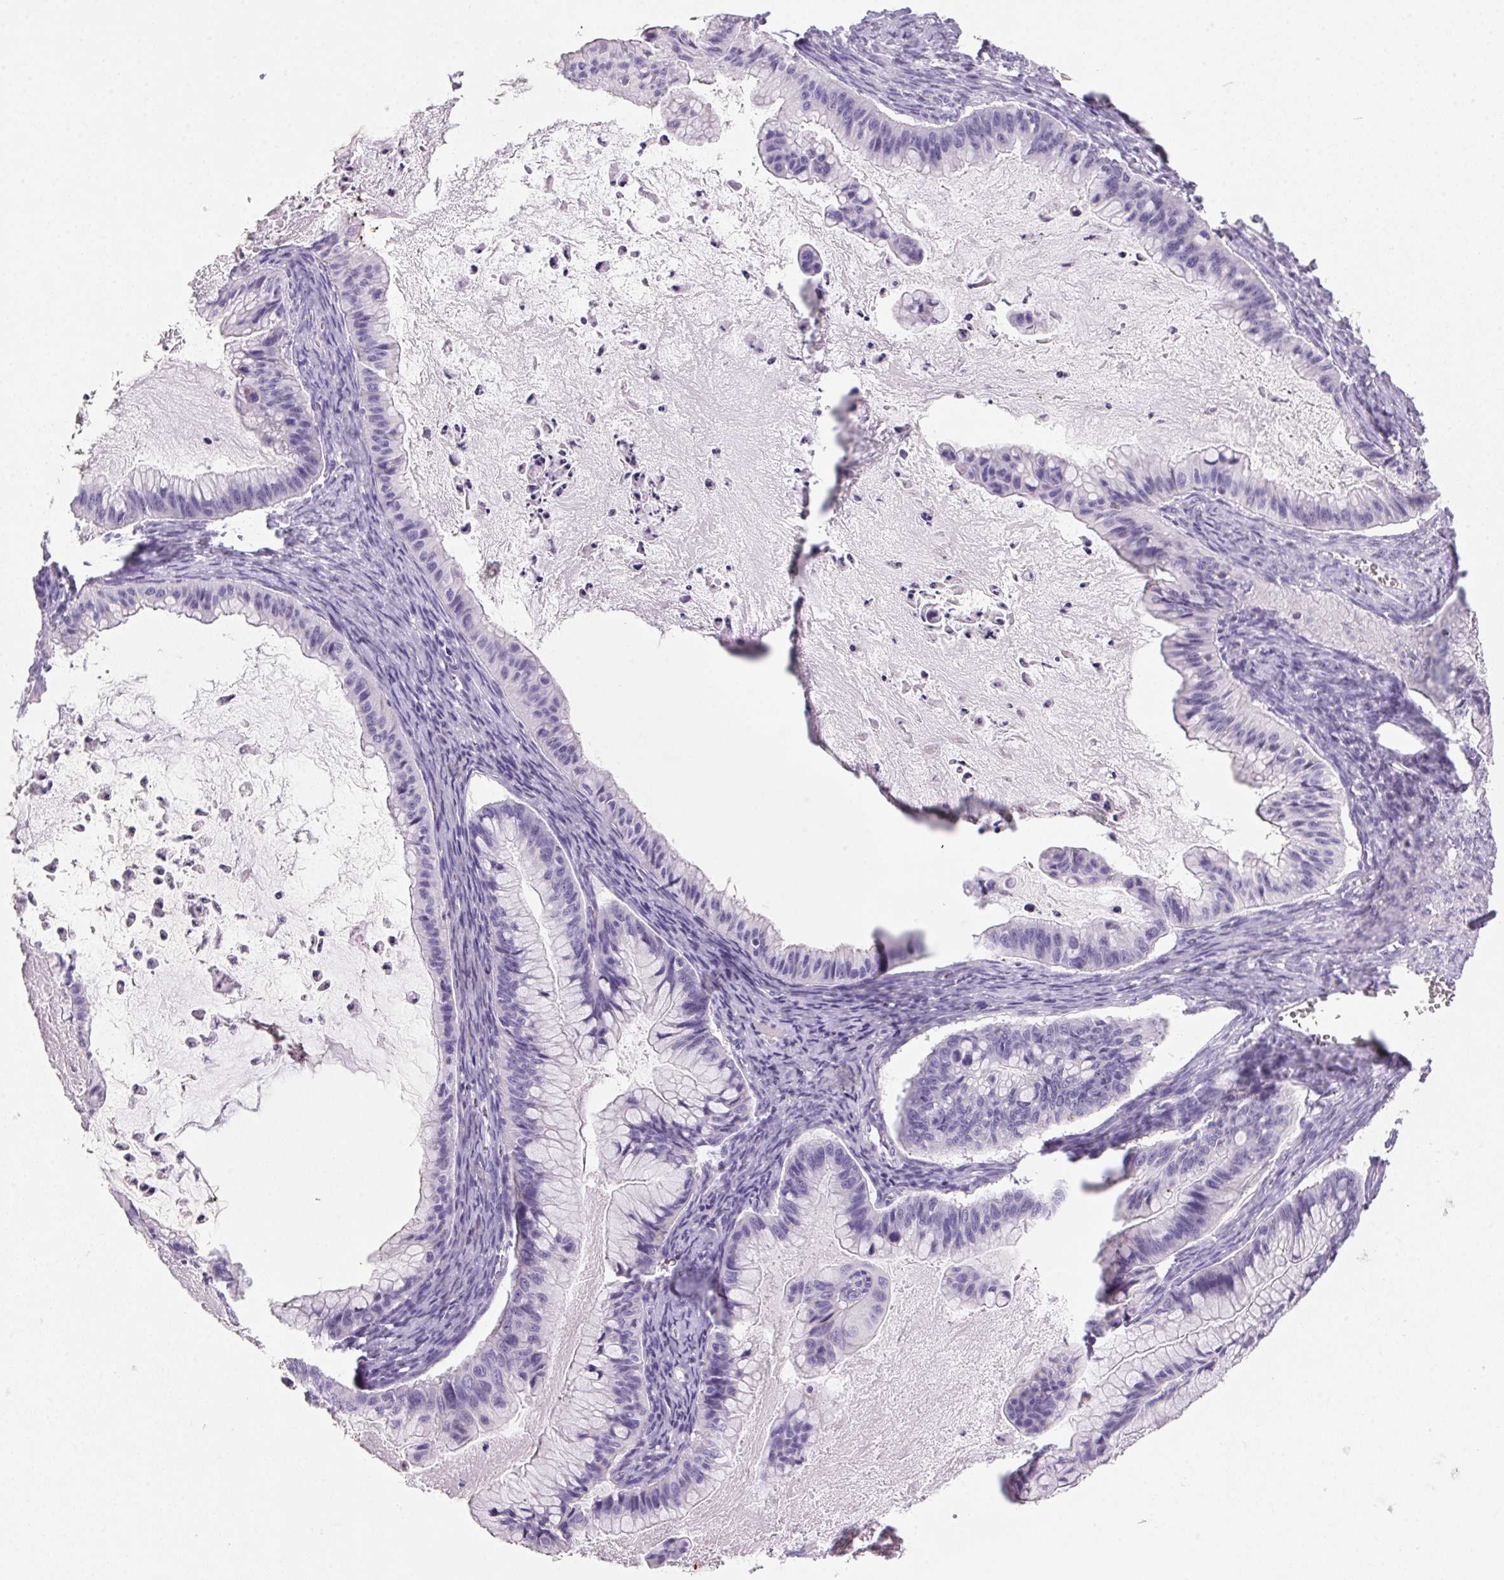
{"staining": {"intensity": "negative", "quantity": "none", "location": "none"}, "tissue": "ovarian cancer", "cell_type": "Tumor cells", "image_type": "cancer", "snomed": [{"axis": "morphology", "description": "Cystadenocarcinoma, mucinous, NOS"}, {"axis": "topography", "description": "Ovary"}], "caption": "This is an immunohistochemistry image of human mucinous cystadenocarcinoma (ovarian). There is no staining in tumor cells.", "gene": "S100A2", "patient": {"sex": "female", "age": 72}}